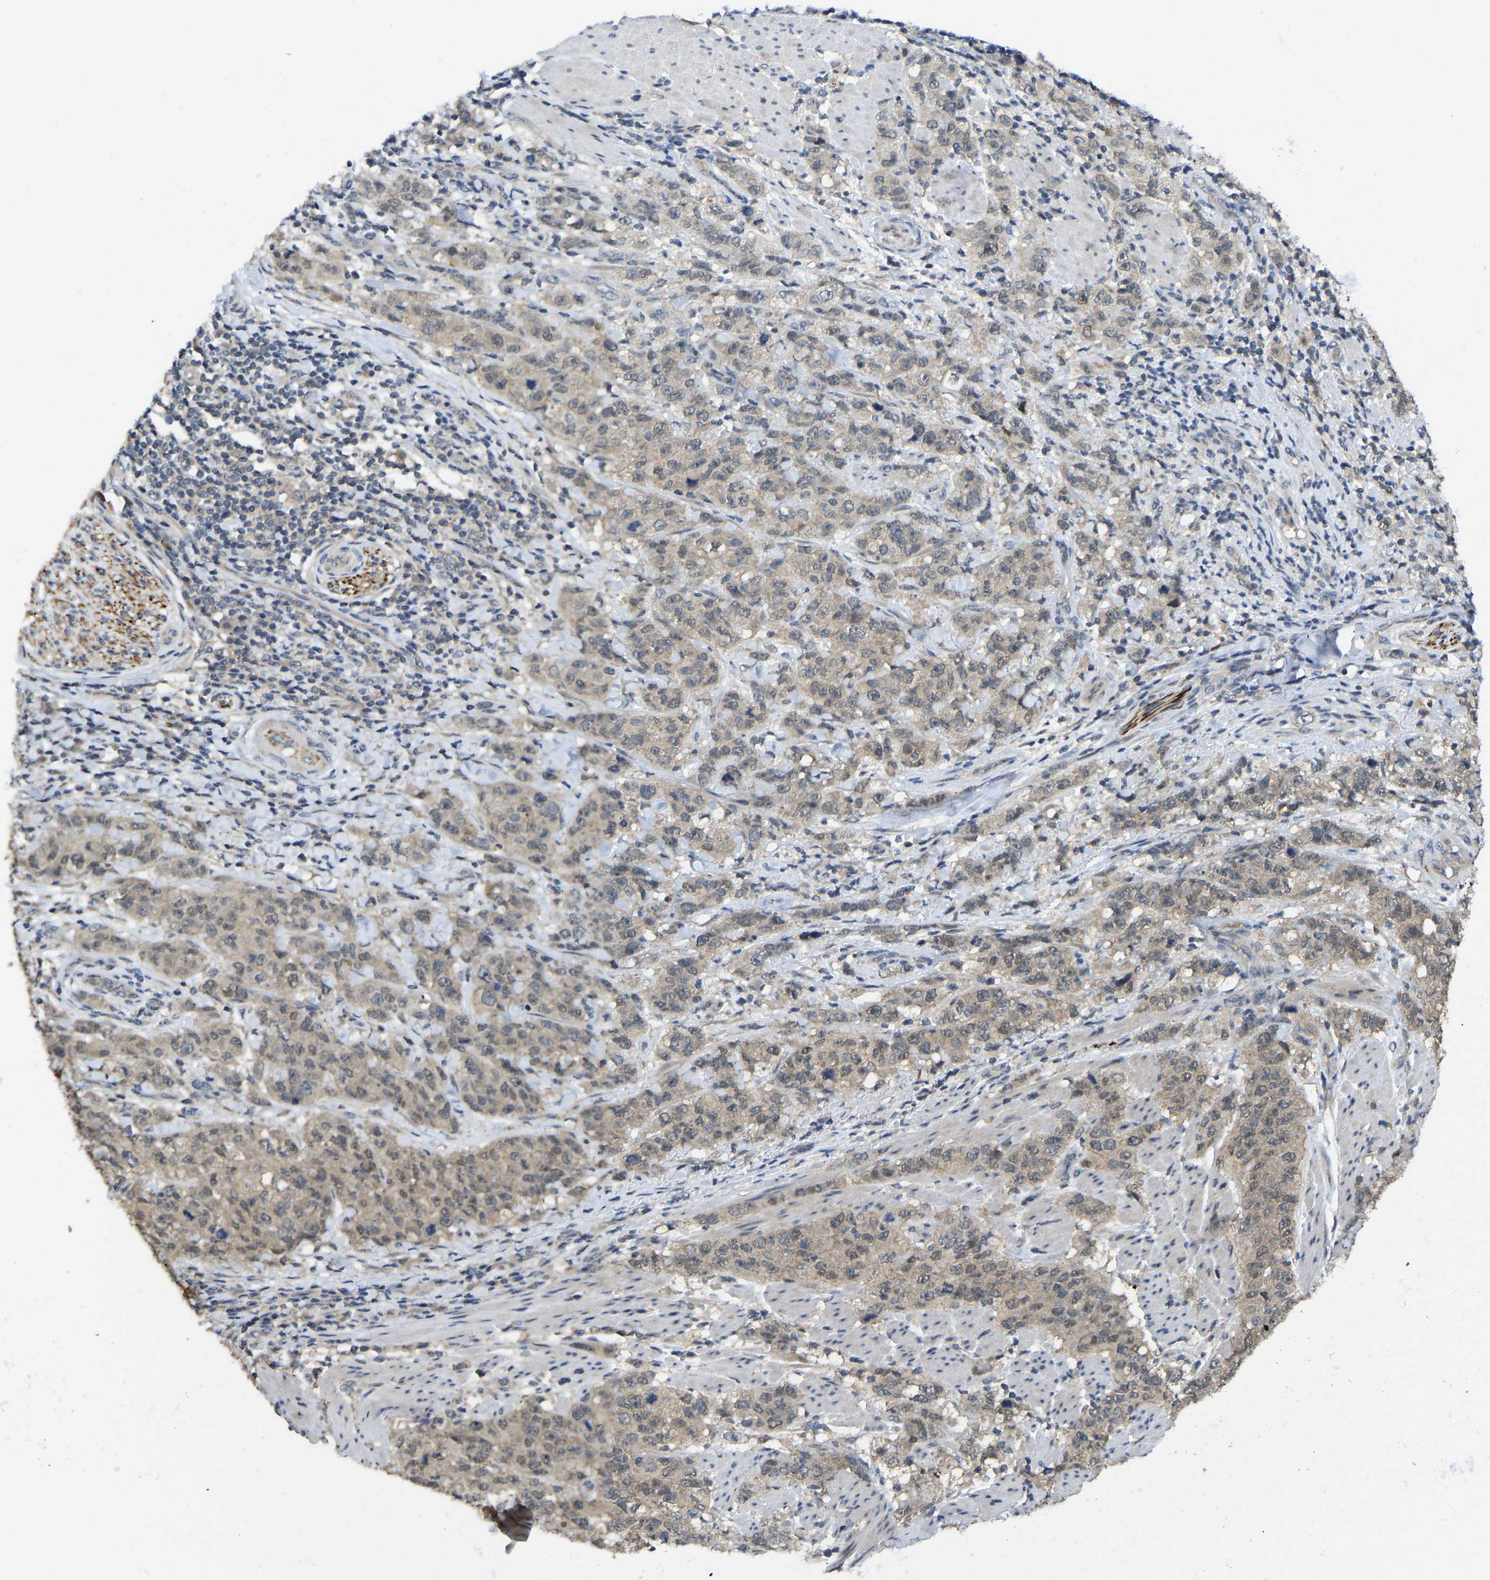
{"staining": {"intensity": "weak", "quantity": ">75%", "location": "cytoplasmic/membranous"}, "tissue": "stomach cancer", "cell_type": "Tumor cells", "image_type": "cancer", "snomed": [{"axis": "morphology", "description": "Adenocarcinoma, NOS"}, {"axis": "topography", "description": "Stomach"}], "caption": "An image of stomach adenocarcinoma stained for a protein exhibits weak cytoplasmic/membranous brown staining in tumor cells.", "gene": "NDRG3", "patient": {"sex": "male", "age": 48}}